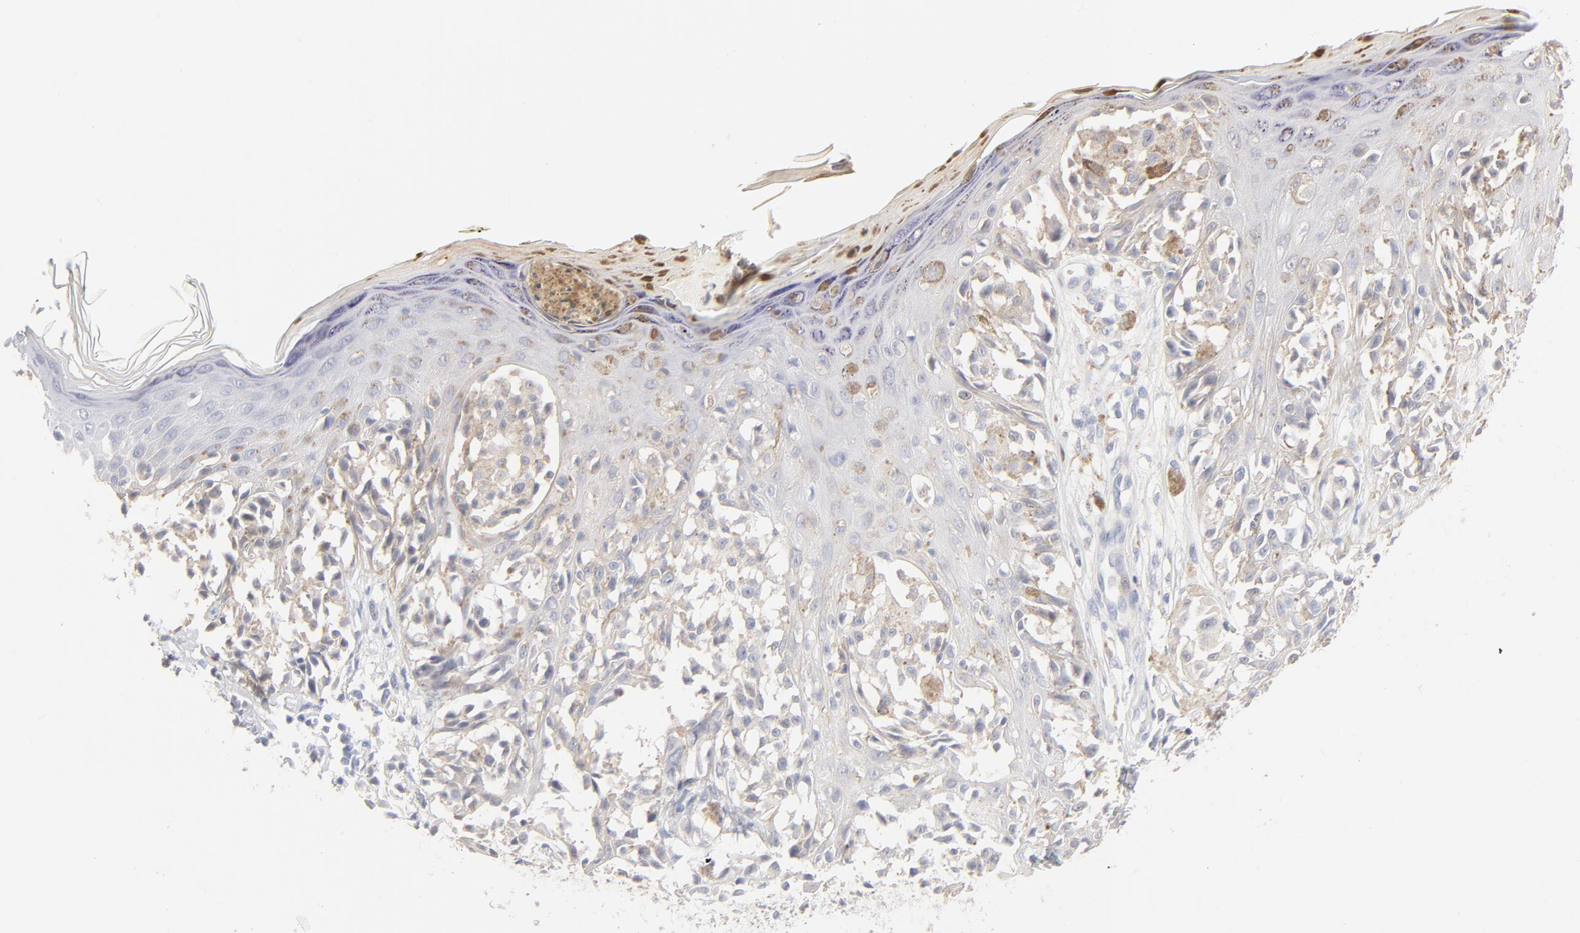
{"staining": {"intensity": "negative", "quantity": "none", "location": "none"}, "tissue": "melanoma", "cell_type": "Tumor cells", "image_type": "cancer", "snomed": [{"axis": "morphology", "description": "Malignant melanoma, NOS"}, {"axis": "topography", "description": "Skin"}], "caption": "The photomicrograph shows no staining of tumor cells in malignant melanoma.", "gene": "SPTB", "patient": {"sex": "female", "age": 38}}